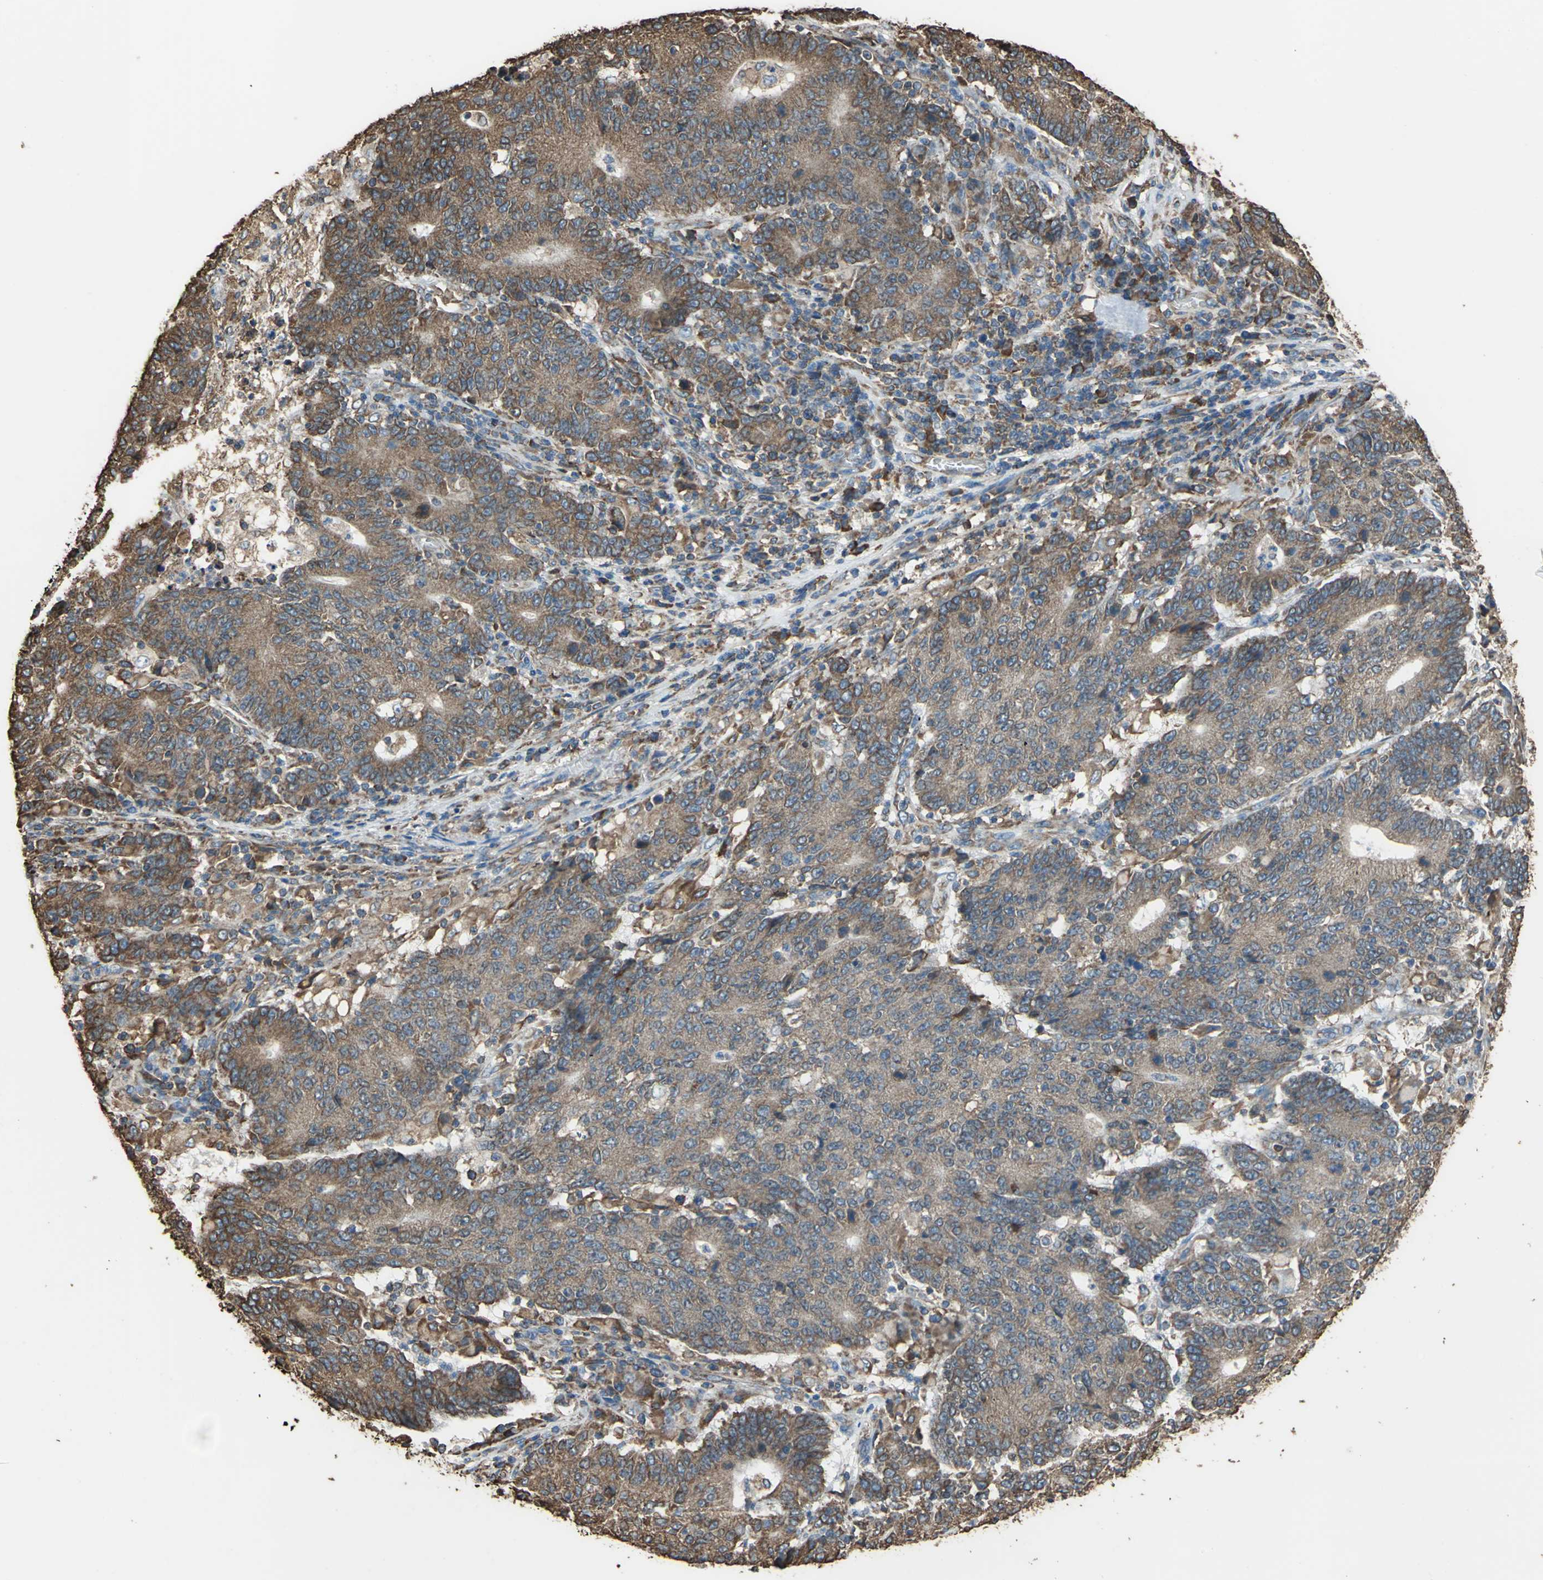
{"staining": {"intensity": "strong", "quantity": ">75%", "location": "cytoplasmic/membranous"}, "tissue": "colorectal cancer", "cell_type": "Tumor cells", "image_type": "cancer", "snomed": [{"axis": "morphology", "description": "Normal tissue, NOS"}, {"axis": "morphology", "description": "Adenocarcinoma, NOS"}, {"axis": "topography", "description": "Colon"}], "caption": "Adenocarcinoma (colorectal) tissue shows strong cytoplasmic/membranous positivity in approximately >75% of tumor cells, visualized by immunohistochemistry. (brown staining indicates protein expression, while blue staining denotes nuclei).", "gene": "GPANK1", "patient": {"sex": "female", "age": 75}}